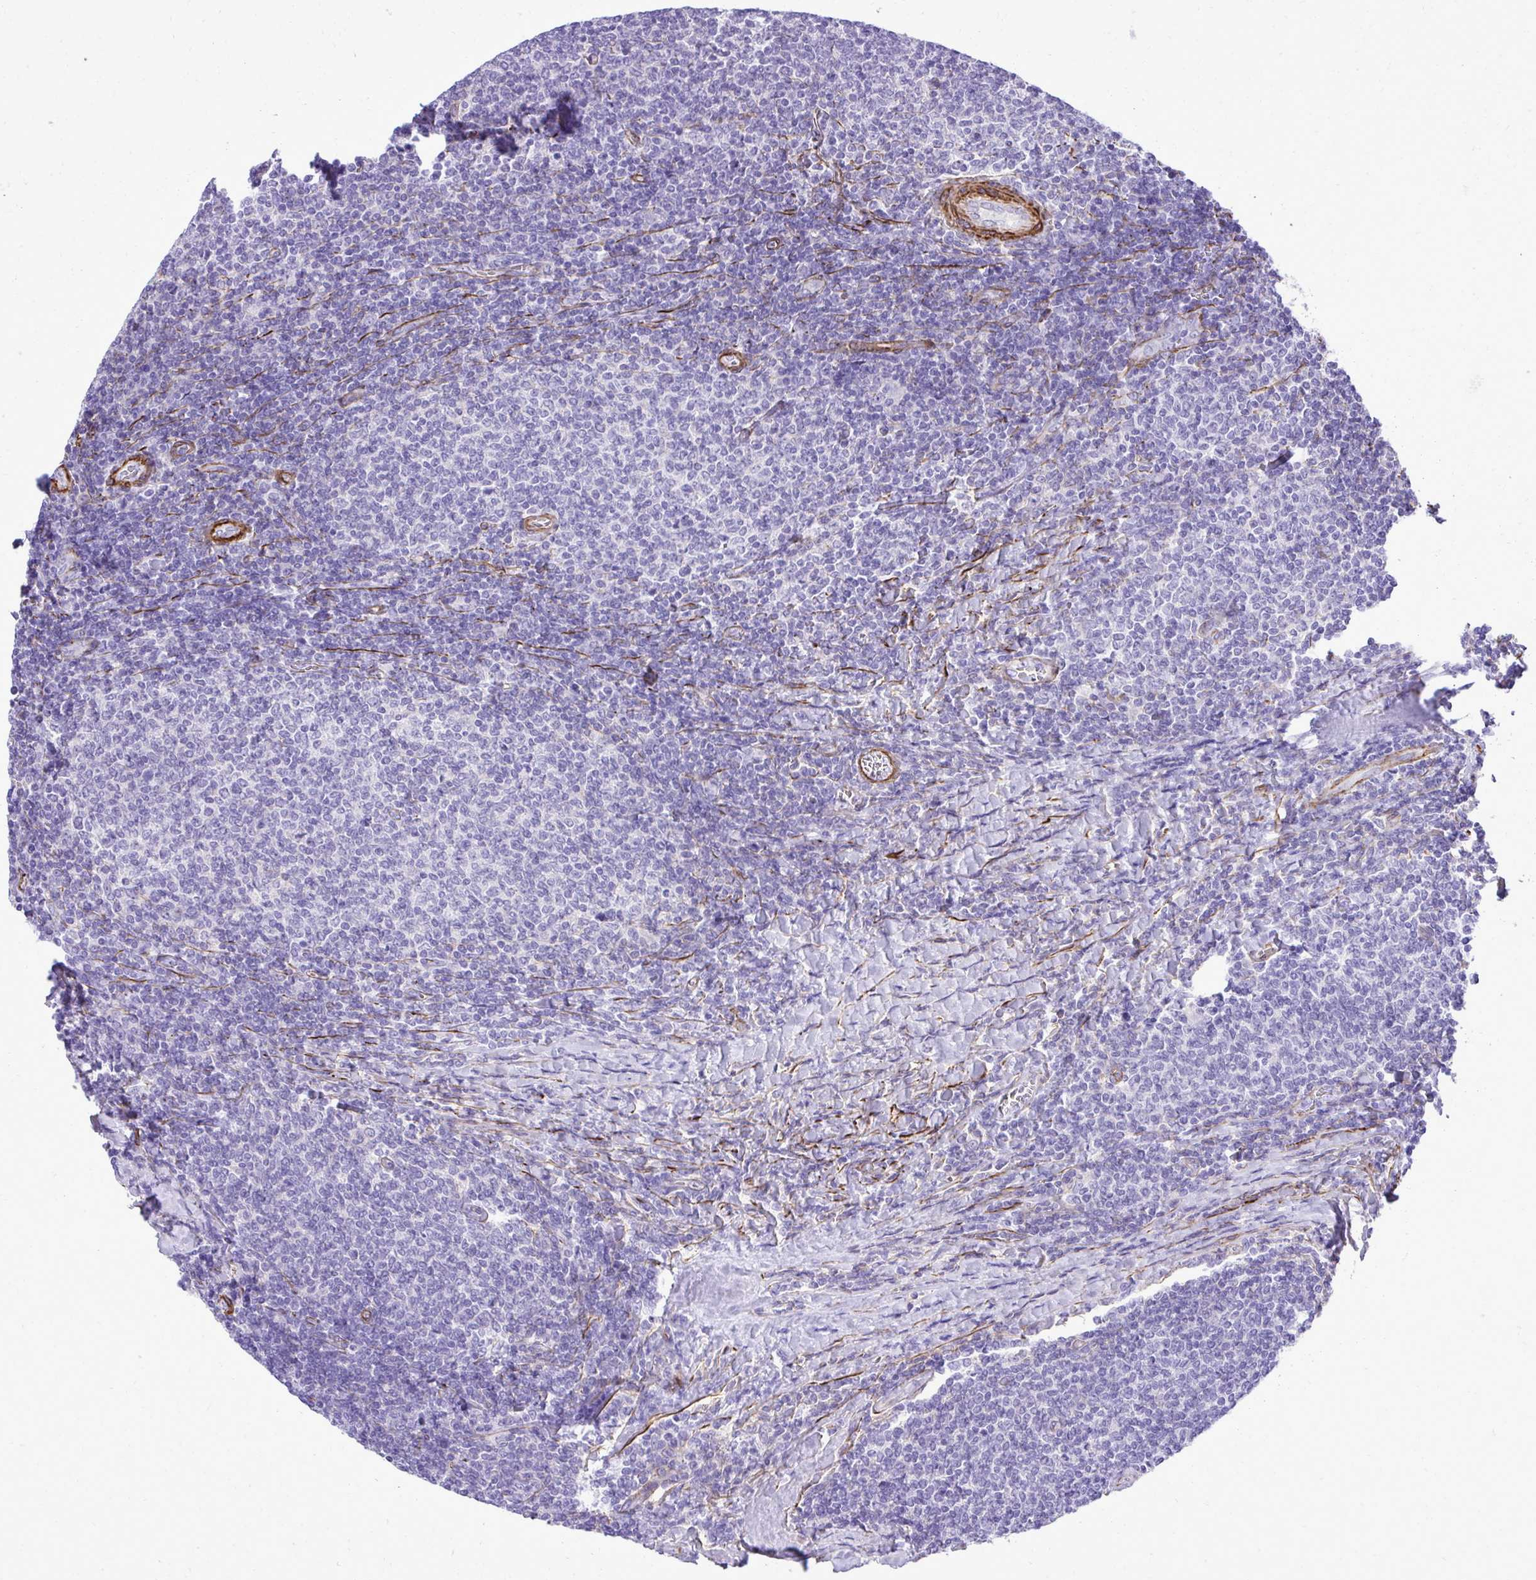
{"staining": {"intensity": "negative", "quantity": "none", "location": "none"}, "tissue": "lymphoma", "cell_type": "Tumor cells", "image_type": "cancer", "snomed": [{"axis": "morphology", "description": "Malignant lymphoma, non-Hodgkin's type, Low grade"}, {"axis": "topography", "description": "Lymph node"}], "caption": "Tumor cells show no significant protein staining in lymphoma. (DAB (3,3'-diaminobenzidine) immunohistochemistry (IHC) with hematoxylin counter stain).", "gene": "PITPNM3", "patient": {"sex": "male", "age": 52}}